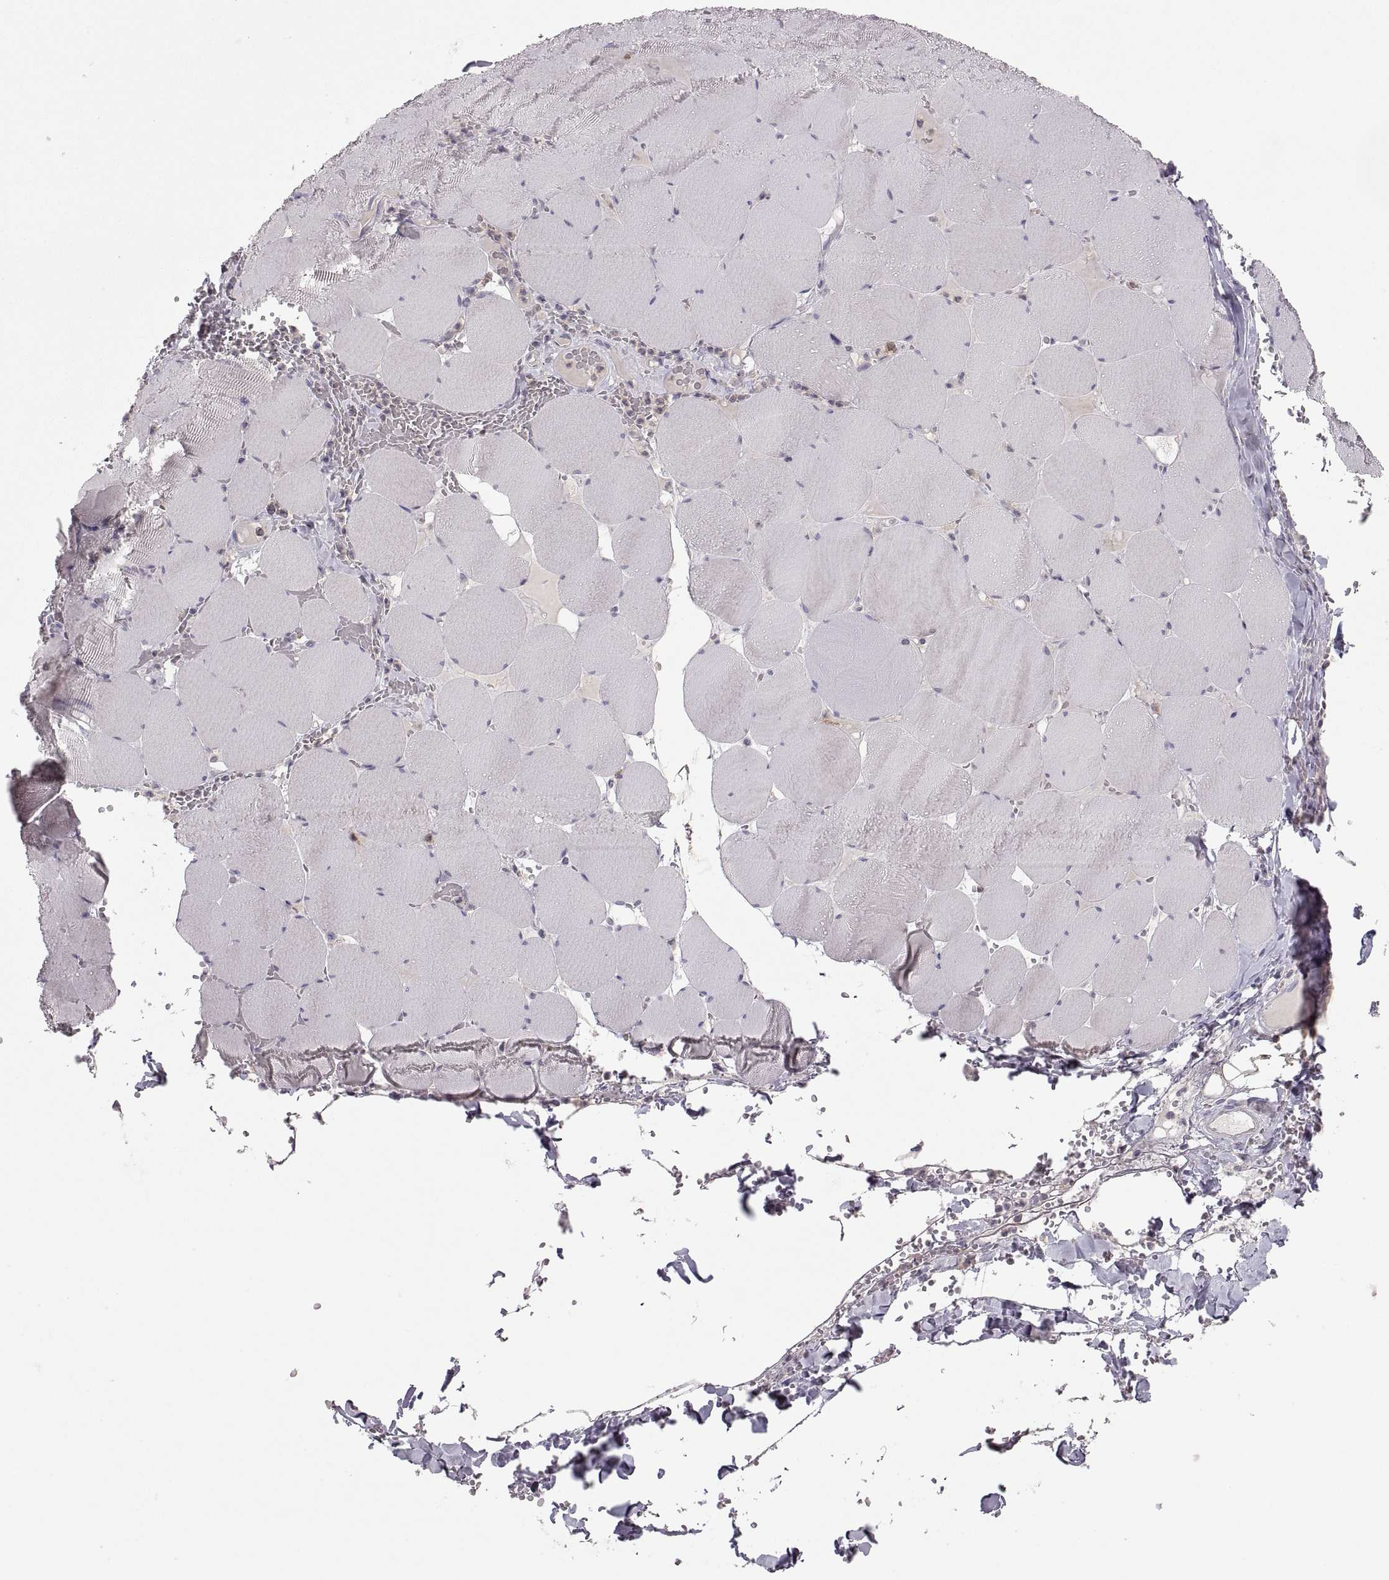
{"staining": {"intensity": "negative", "quantity": "none", "location": "none"}, "tissue": "skeletal muscle", "cell_type": "Myocytes", "image_type": "normal", "snomed": [{"axis": "morphology", "description": "Normal tissue, NOS"}, {"axis": "morphology", "description": "Malignant melanoma, Metastatic site"}, {"axis": "topography", "description": "Skeletal muscle"}], "caption": "IHC histopathology image of normal skeletal muscle stained for a protein (brown), which exhibits no staining in myocytes.", "gene": "EZR", "patient": {"sex": "male", "age": 50}}